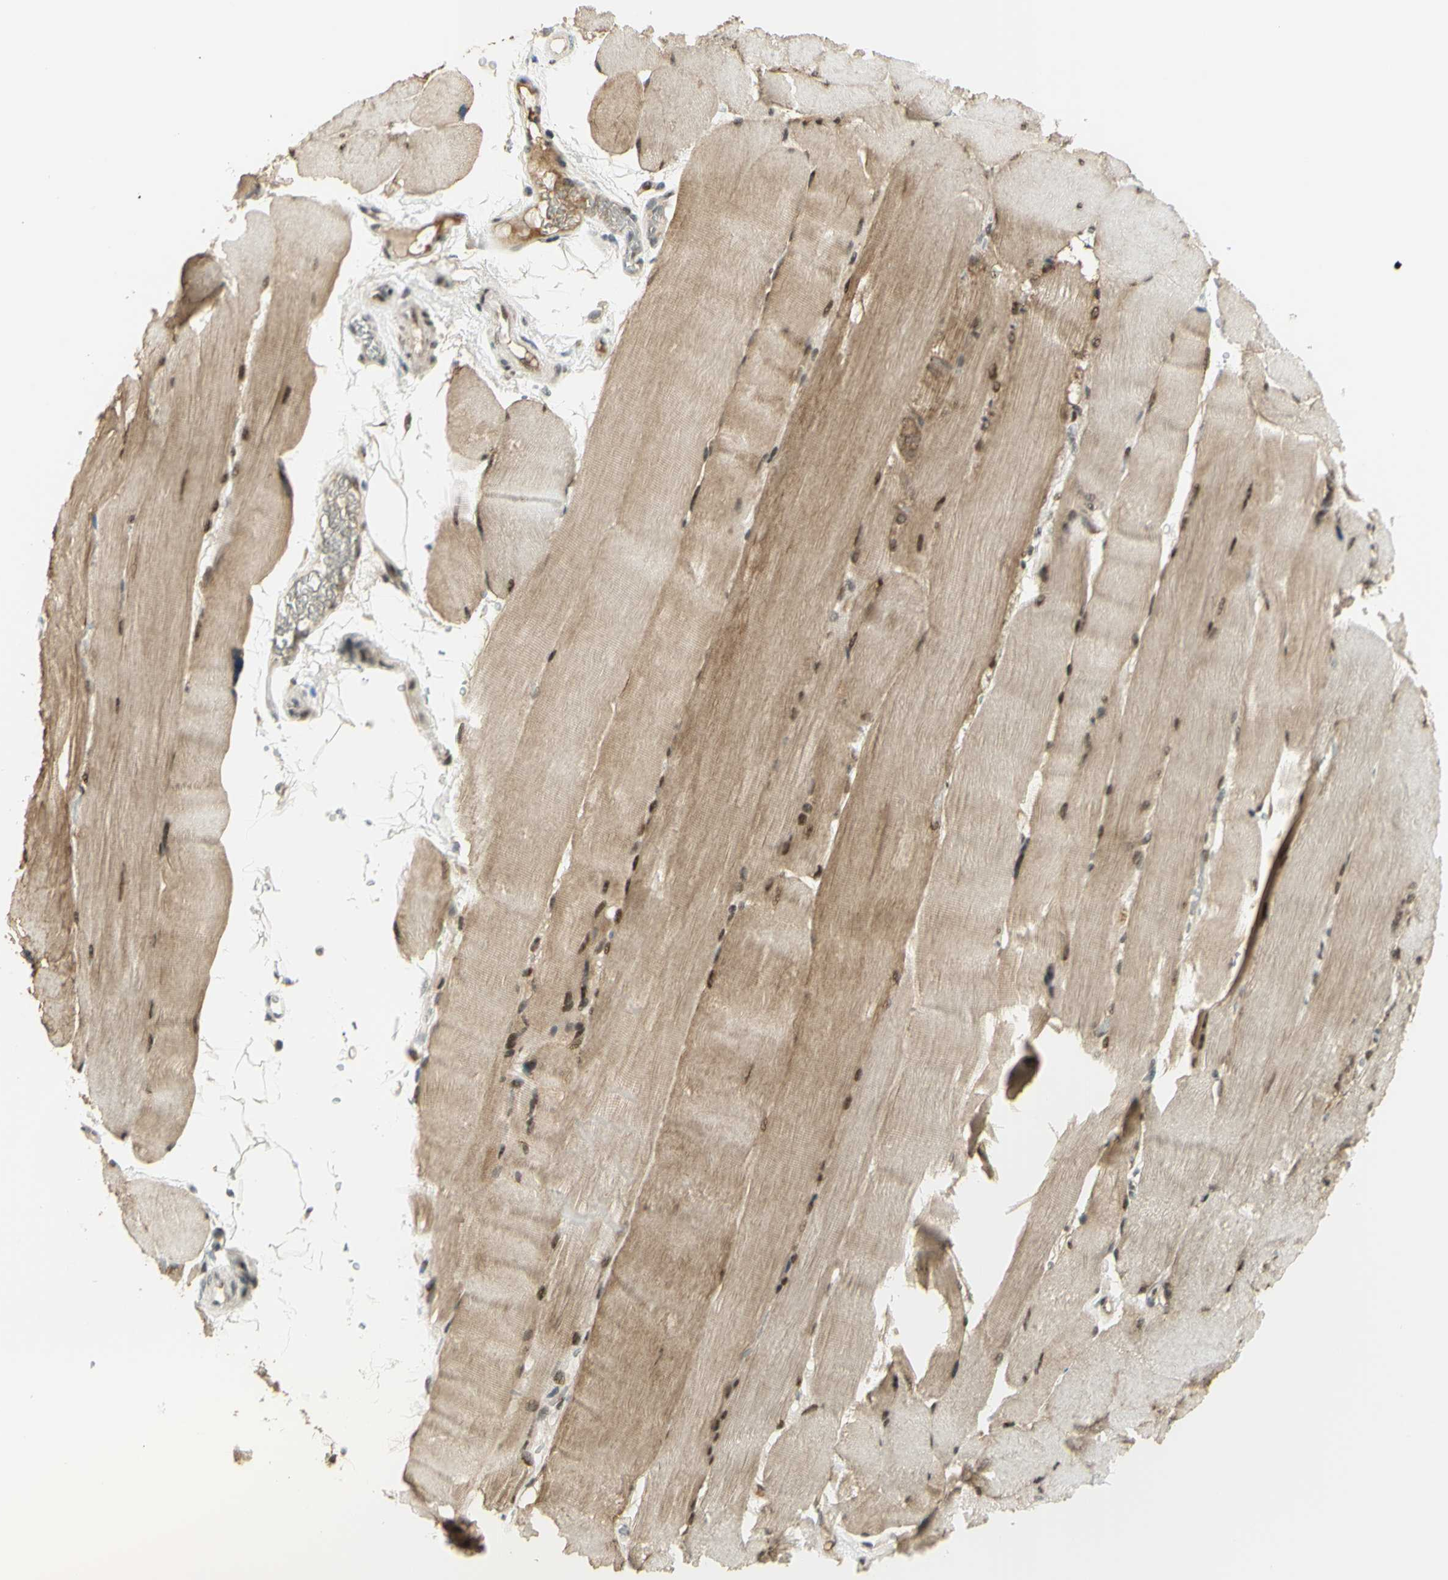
{"staining": {"intensity": "weak", "quantity": ">75%", "location": "cytoplasmic/membranous,nuclear"}, "tissue": "skeletal muscle", "cell_type": "Myocytes", "image_type": "normal", "snomed": [{"axis": "morphology", "description": "Normal tissue, NOS"}, {"axis": "topography", "description": "Skin"}, {"axis": "topography", "description": "Skeletal muscle"}], "caption": "A photomicrograph showing weak cytoplasmic/membranous,nuclear positivity in approximately >75% of myocytes in unremarkable skeletal muscle, as visualized by brown immunohistochemical staining.", "gene": "DDX1", "patient": {"sex": "male", "age": 83}}